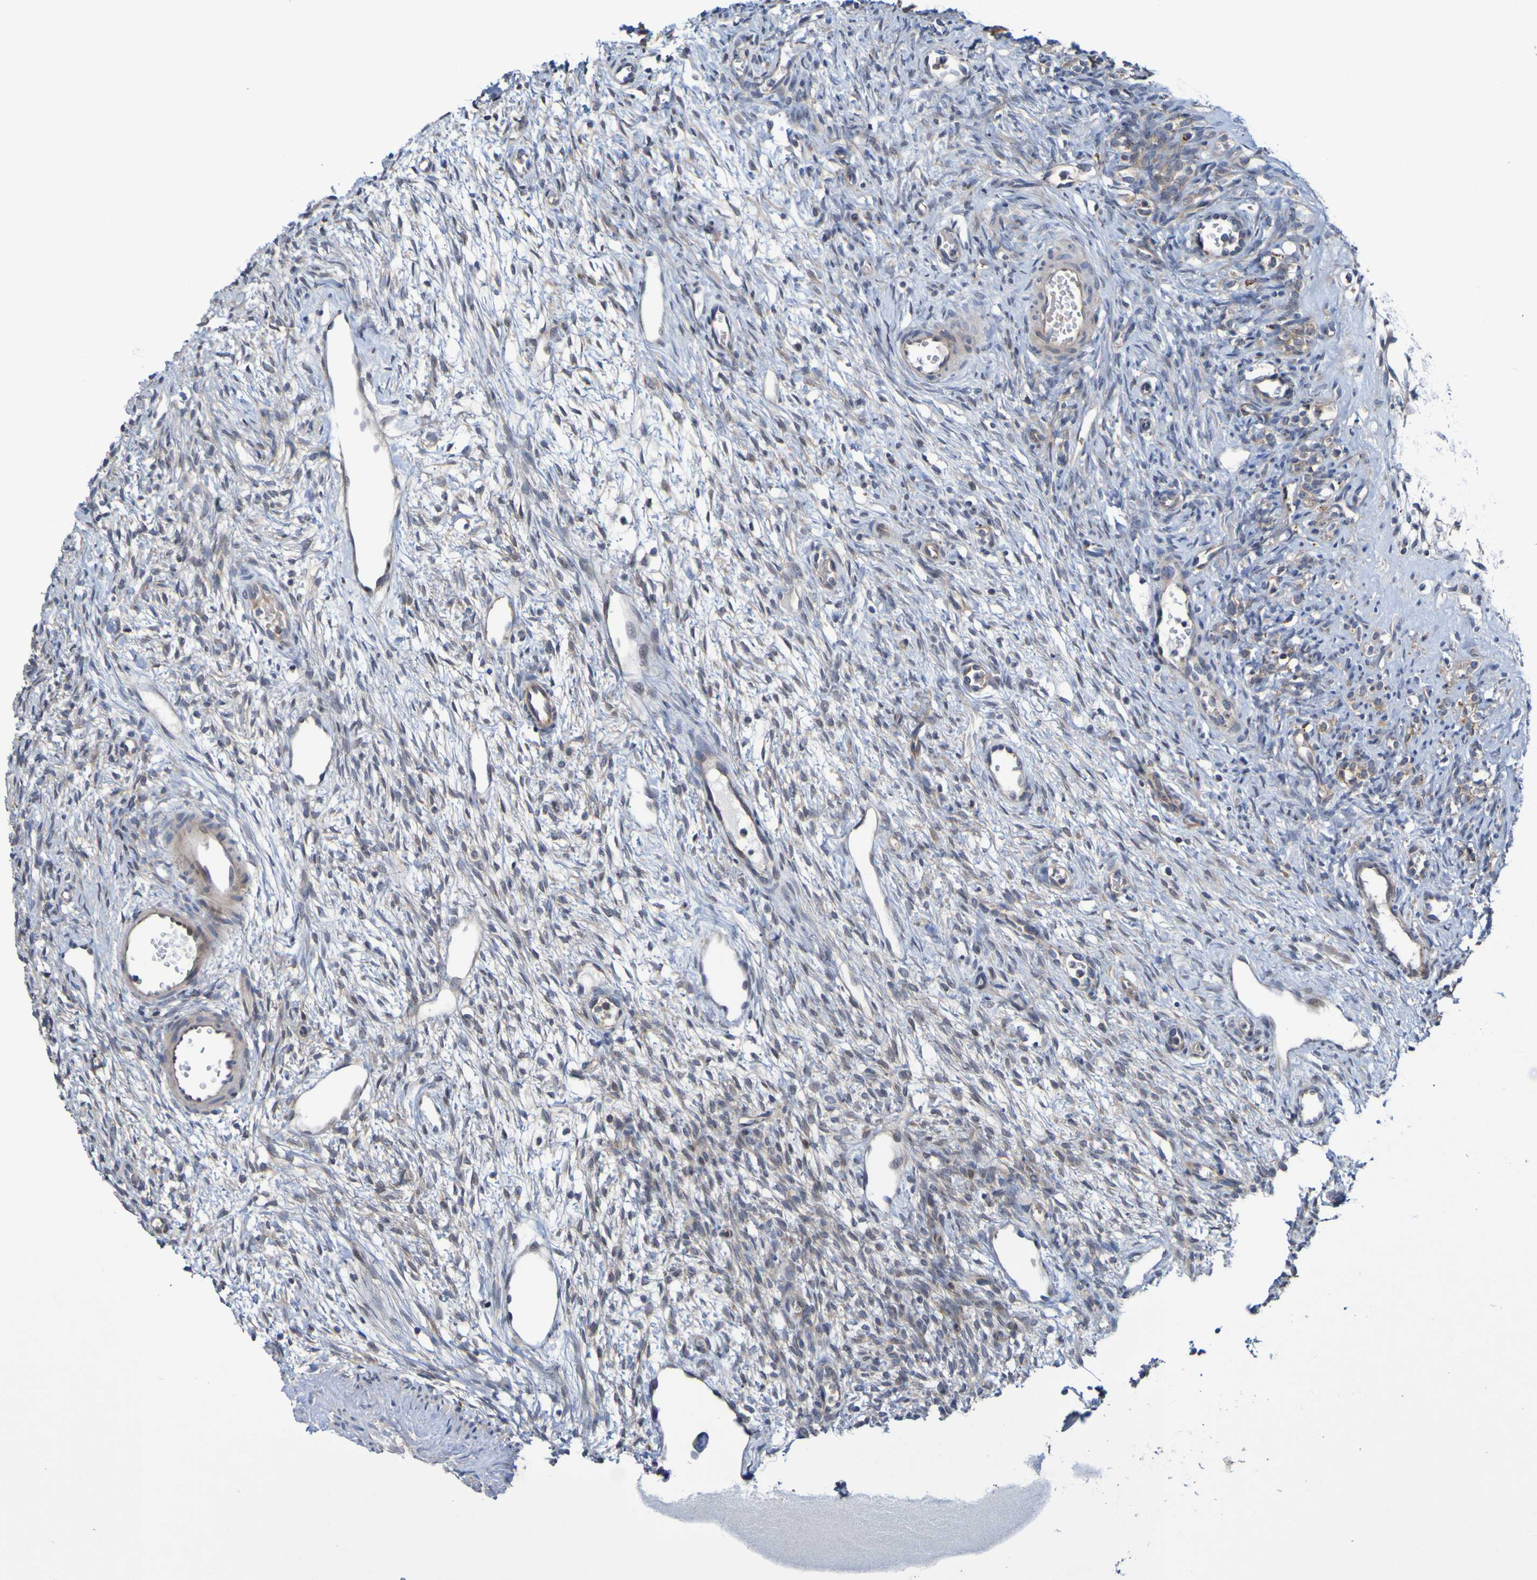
{"staining": {"intensity": "moderate", "quantity": ">75%", "location": "cytoplasmic/membranous"}, "tissue": "ovary", "cell_type": "Follicle cells", "image_type": "normal", "snomed": [{"axis": "morphology", "description": "Normal tissue, NOS"}, {"axis": "topography", "description": "Ovary"}], "caption": "A brown stain shows moderate cytoplasmic/membranous staining of a protein in follicle cells of unremarkable ovary.", "gene": "SDK1", "patient": {"sex": "female", "age": 33}}